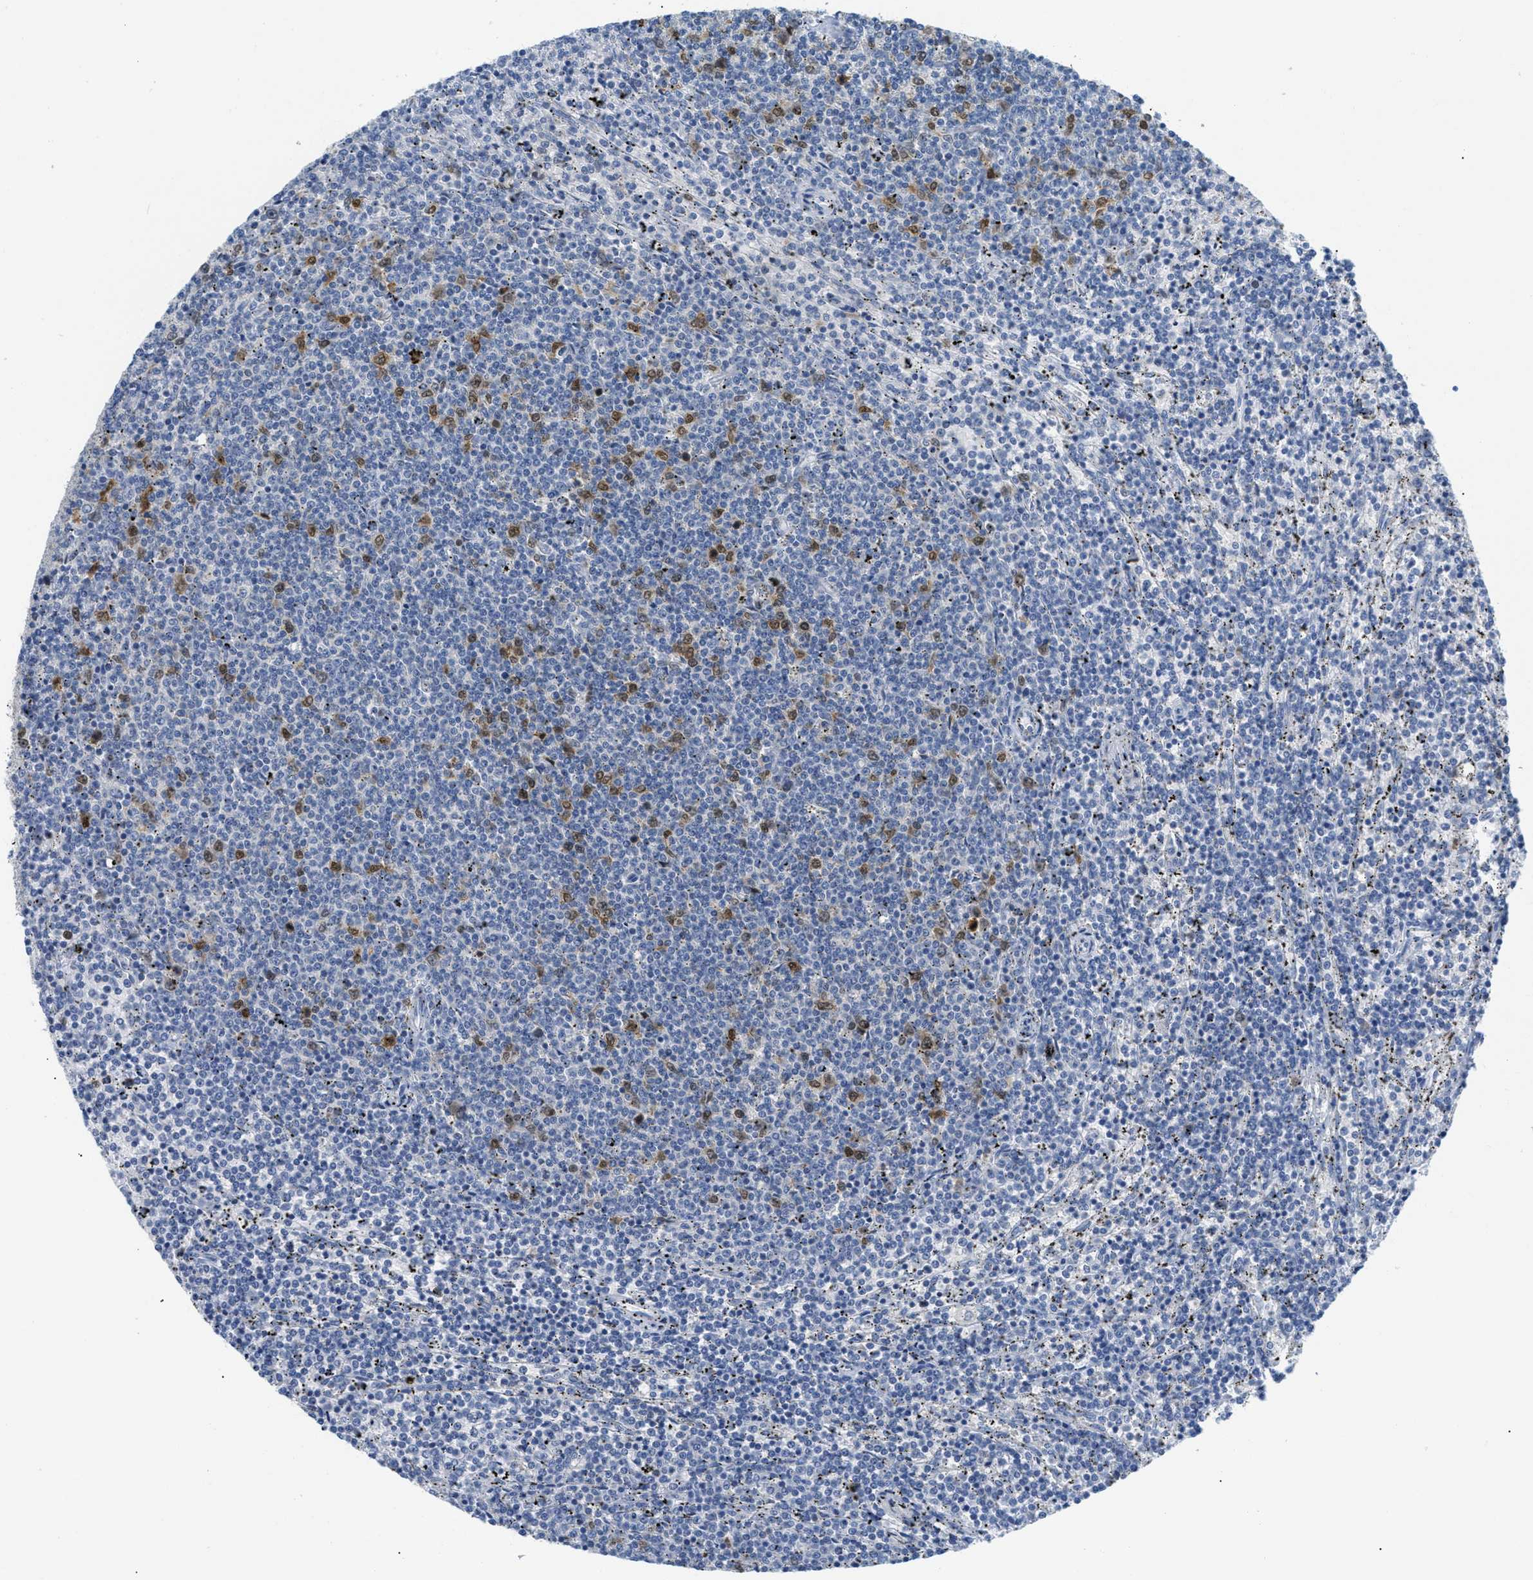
{"staining": {"intensity": "negative", "quantity": "none", "location": "none"}, "tissue": "lymphoma", "cell_type": "Tumor cells", "image_type": "cancer", "snomed": [{"axis": "morphology", "description": "Malignant lymphoma, non-Hodgkin's type, Low grade"}, {"axis": "topography", "description": "Spleen"}], "caption": "This histopathology image is of low-grade malignant lymphoma, non-Hodgkin's type stained with immunohistochemistry to label a protein in brown with the nuclei are counter-stained blue. There is no expression in tumor cells.", "gene": "ORC6", "patient": {"sex": "female", "age": 50}}